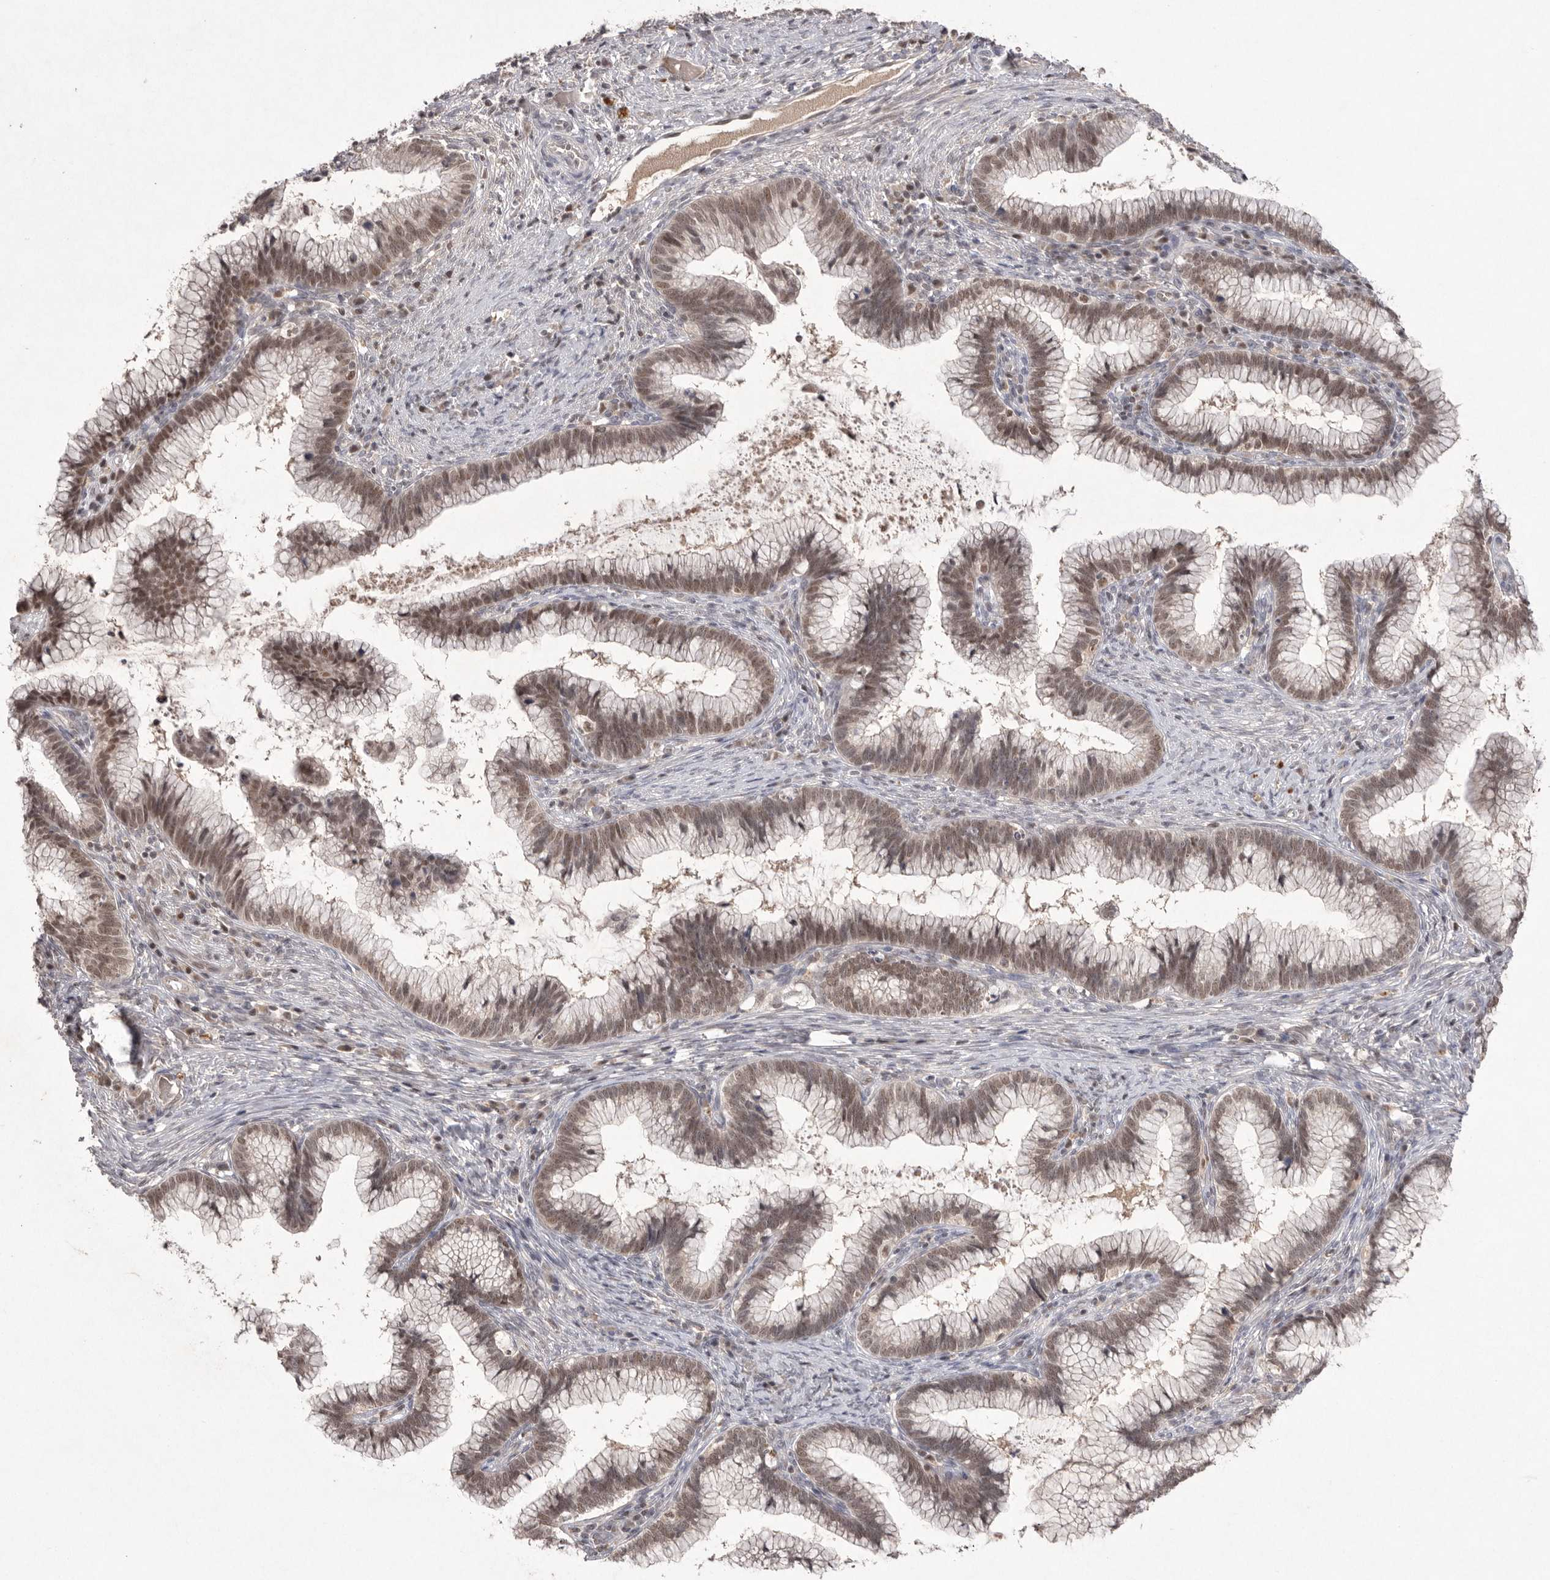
{"staining": {"intensity": "moderate", "quantity": ">75%", "location": "nuclear"}, "tissue": "cervical cancer", "cell_type": "Tumor cells", "image_type": "cancer", "snomed": [{"axis": "morphology", "description": "Adenocarcinoma, NOS"}, {"axis": "topography", "description": "Cervix"}], "caption": "Cervical cancer (adenocarcinoma) was stained to show a protein in brown. There is medium levels of moderate nuclear staining in about >75% of tumor cells.", "gene": "HUS1", "patient": {"sex": "female", "age": 36}}